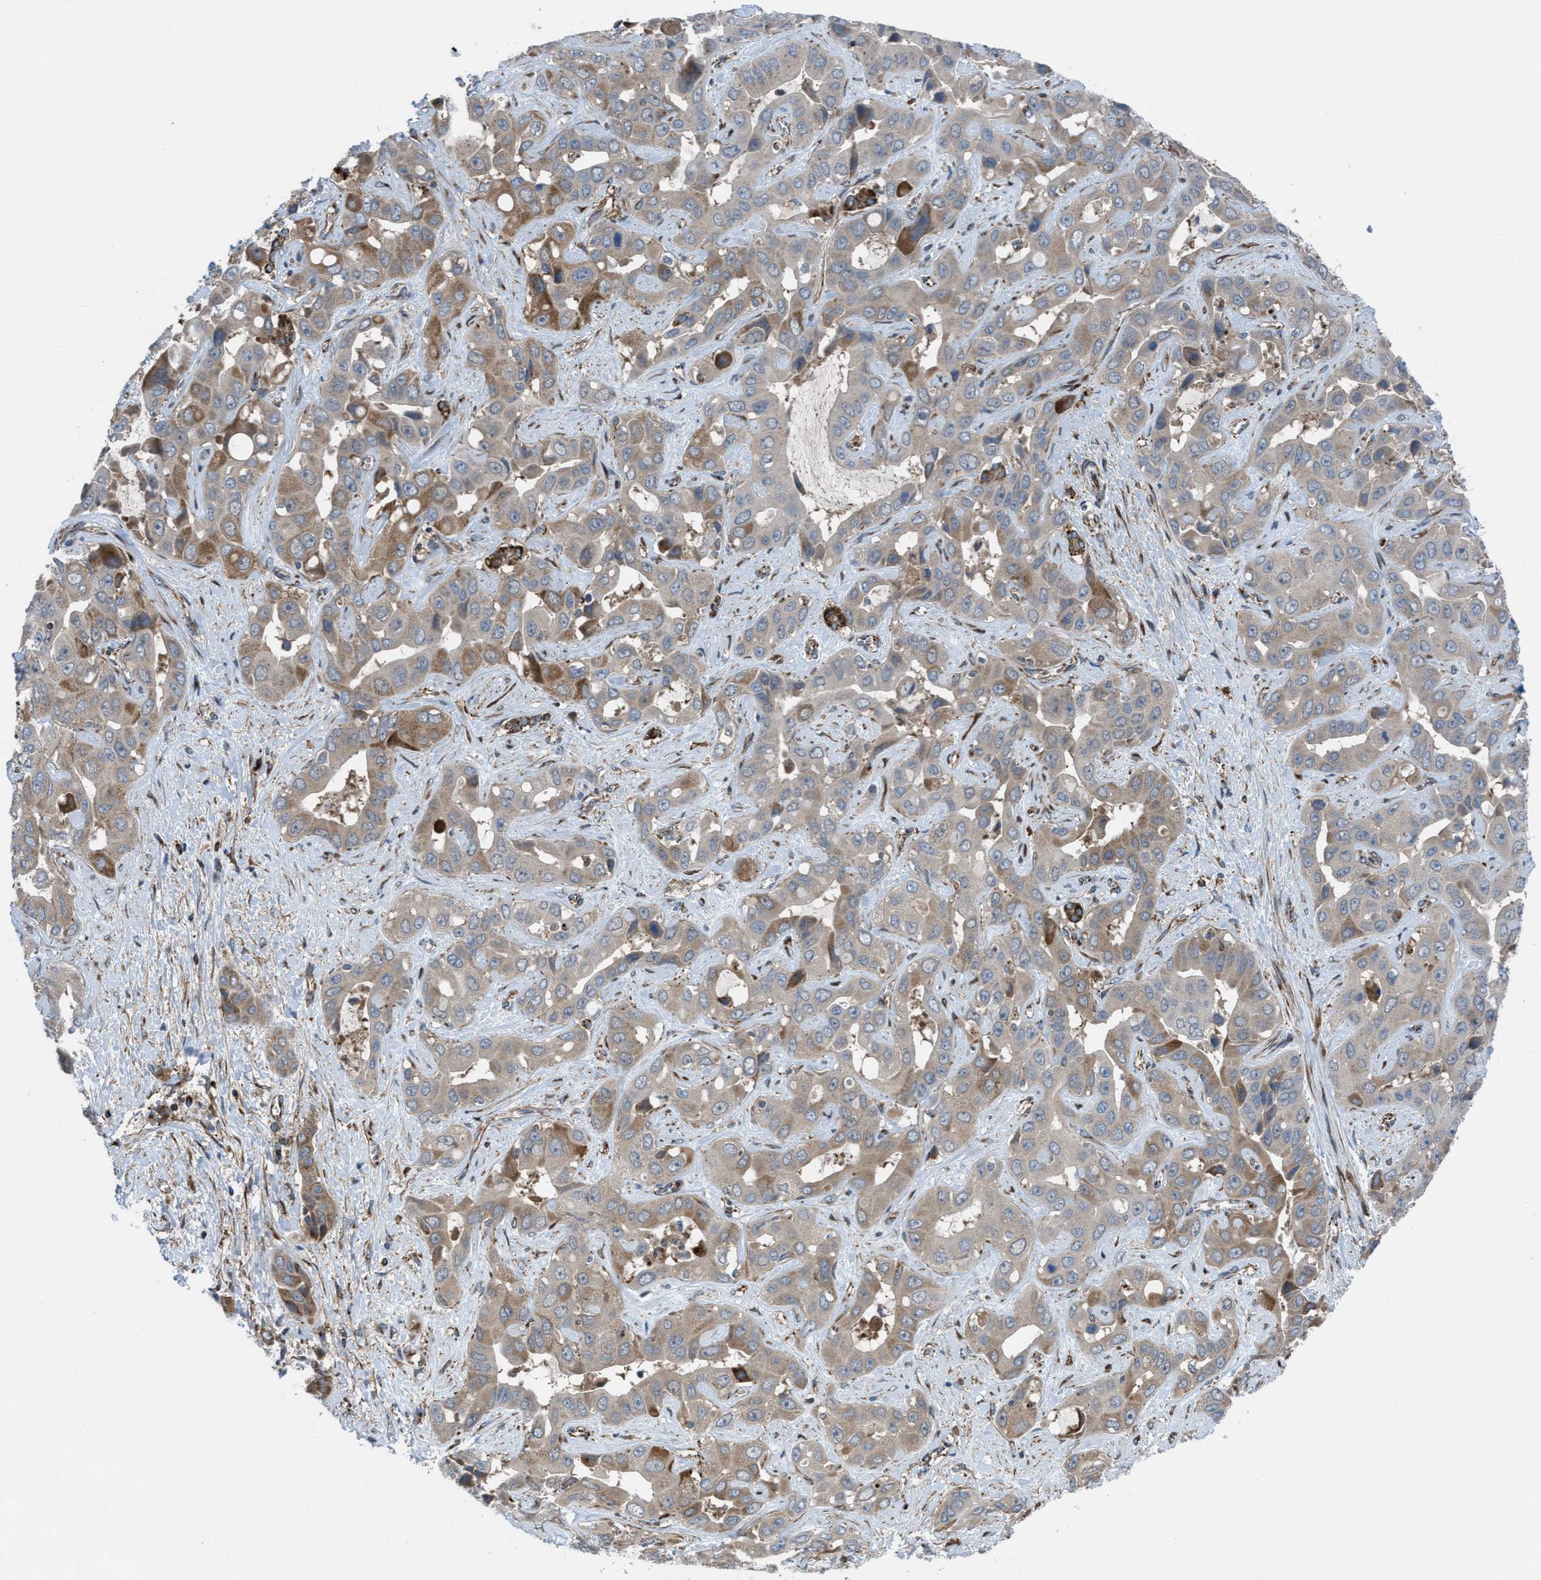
{"staining": {"intensity": "weak", "quantity": ">75%", "location": "cytoplasmic/membranous"}, "tissue": "liver cancer", "cell_type": "Tumor cells", "image_type": "cancer", "snomed": [{"axis": "morphology", "description": "Cholangiocarcinoma"}, {"axis": "topography", "description": "Liver"}], "caption": "Protein analysis of liver cholangiocarcinoma tissue shows weak cytoplasmic/membranous expression in approximately >75% of tumor cells.", "gene": "SLC6A9", "patient": {"sex": "female", "age": 52}}